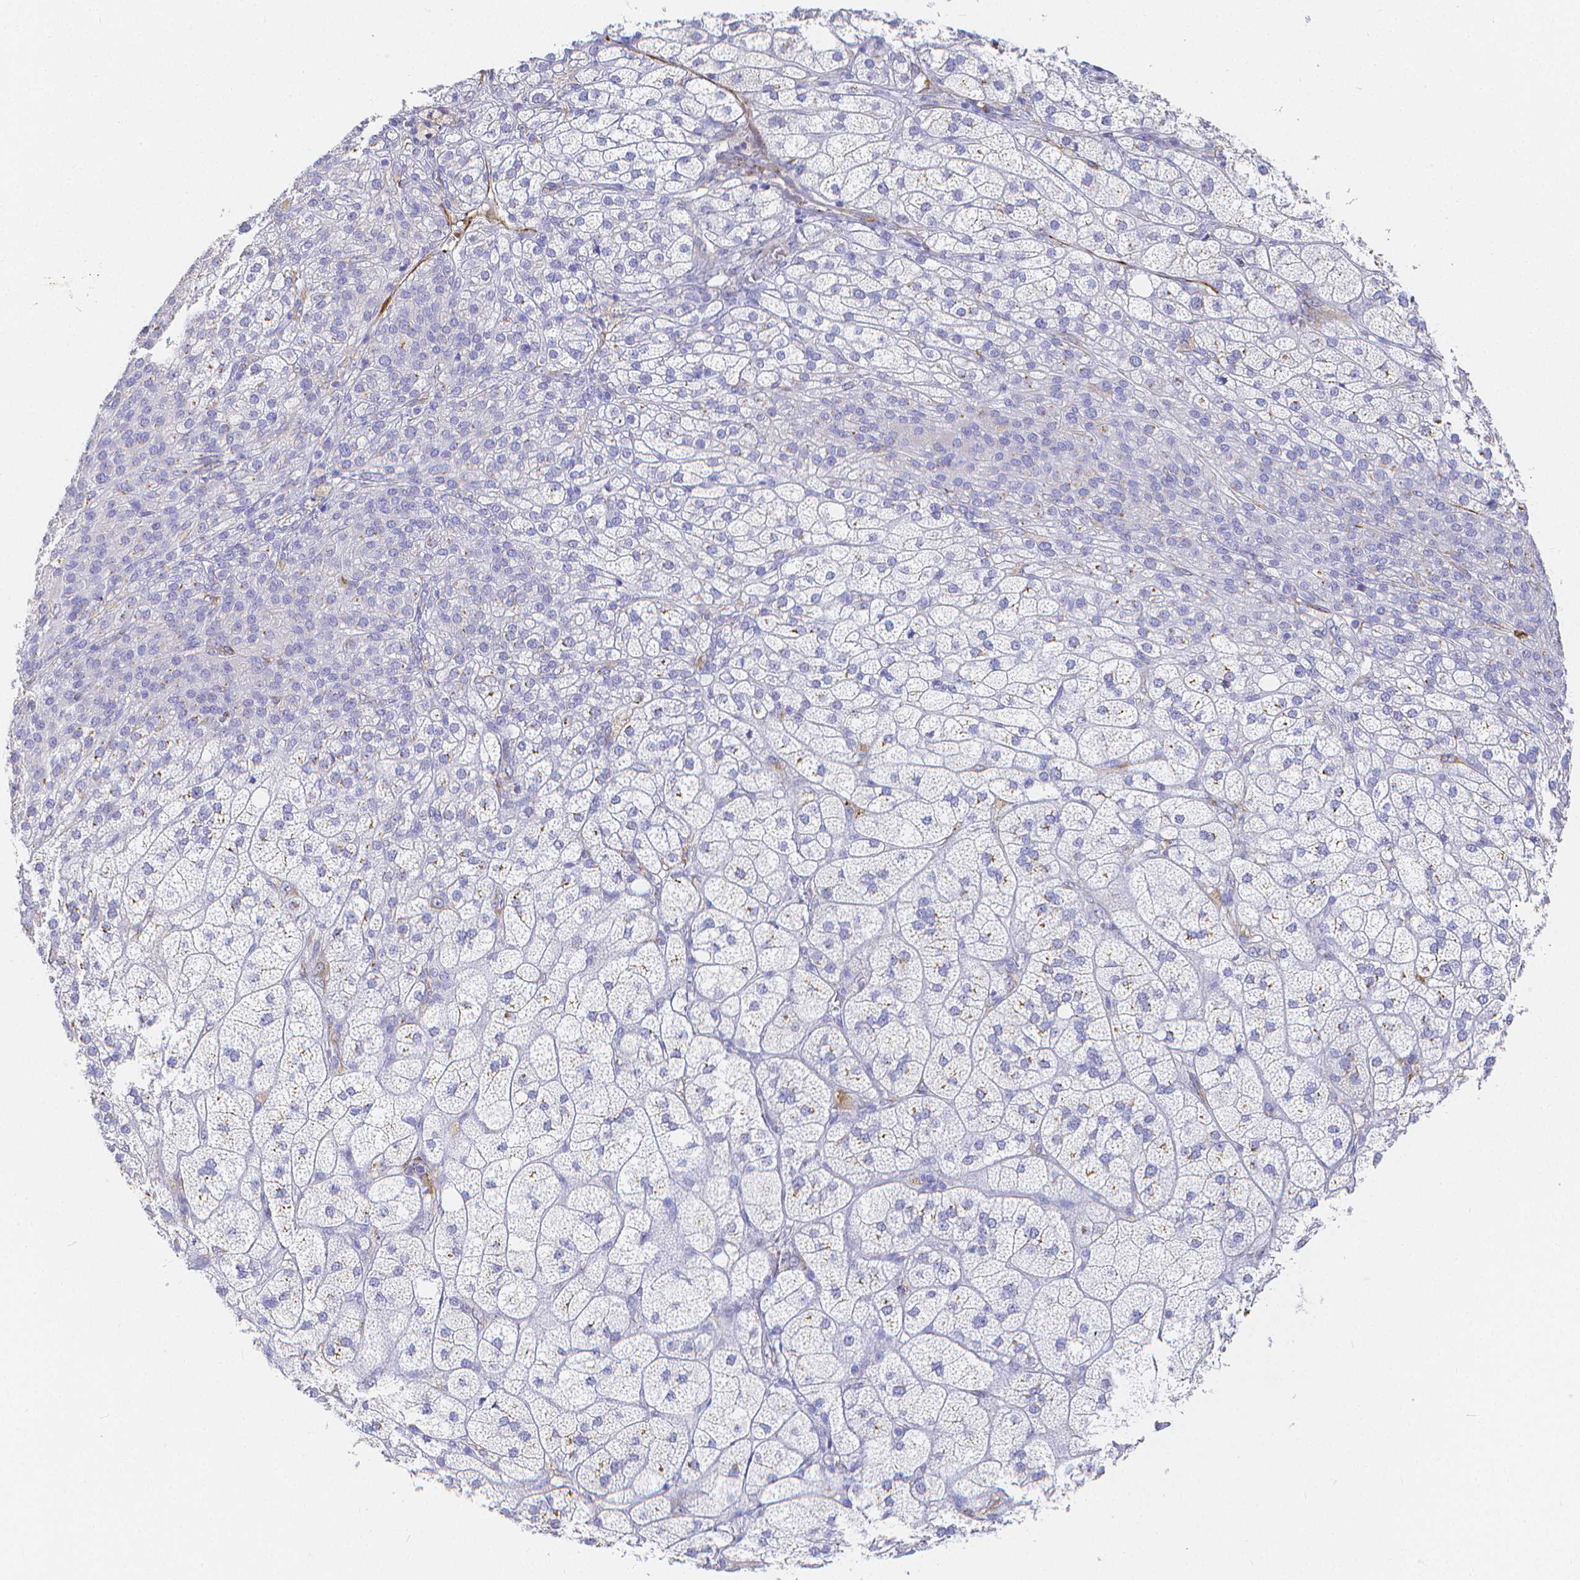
{"staining": {"intensity": "negative", "quantity": "none", "location": "none"}, "tissue": "adrenal gland", "cell_type": "Glandular cells", "image_type": "normal", "snomed": [{"axis": "morphology", "description": "Normal tissue, NOS"}, {"axis": "topography", "description": "Adrenal gland"}], "caption": "Adrenal gland was stained to show a protein in brown. There is no significant staining in glandular cells. Nuclei are stained in blue.", "gene": "SMURF1", "patient": {"sex": "female", "age": 60}}